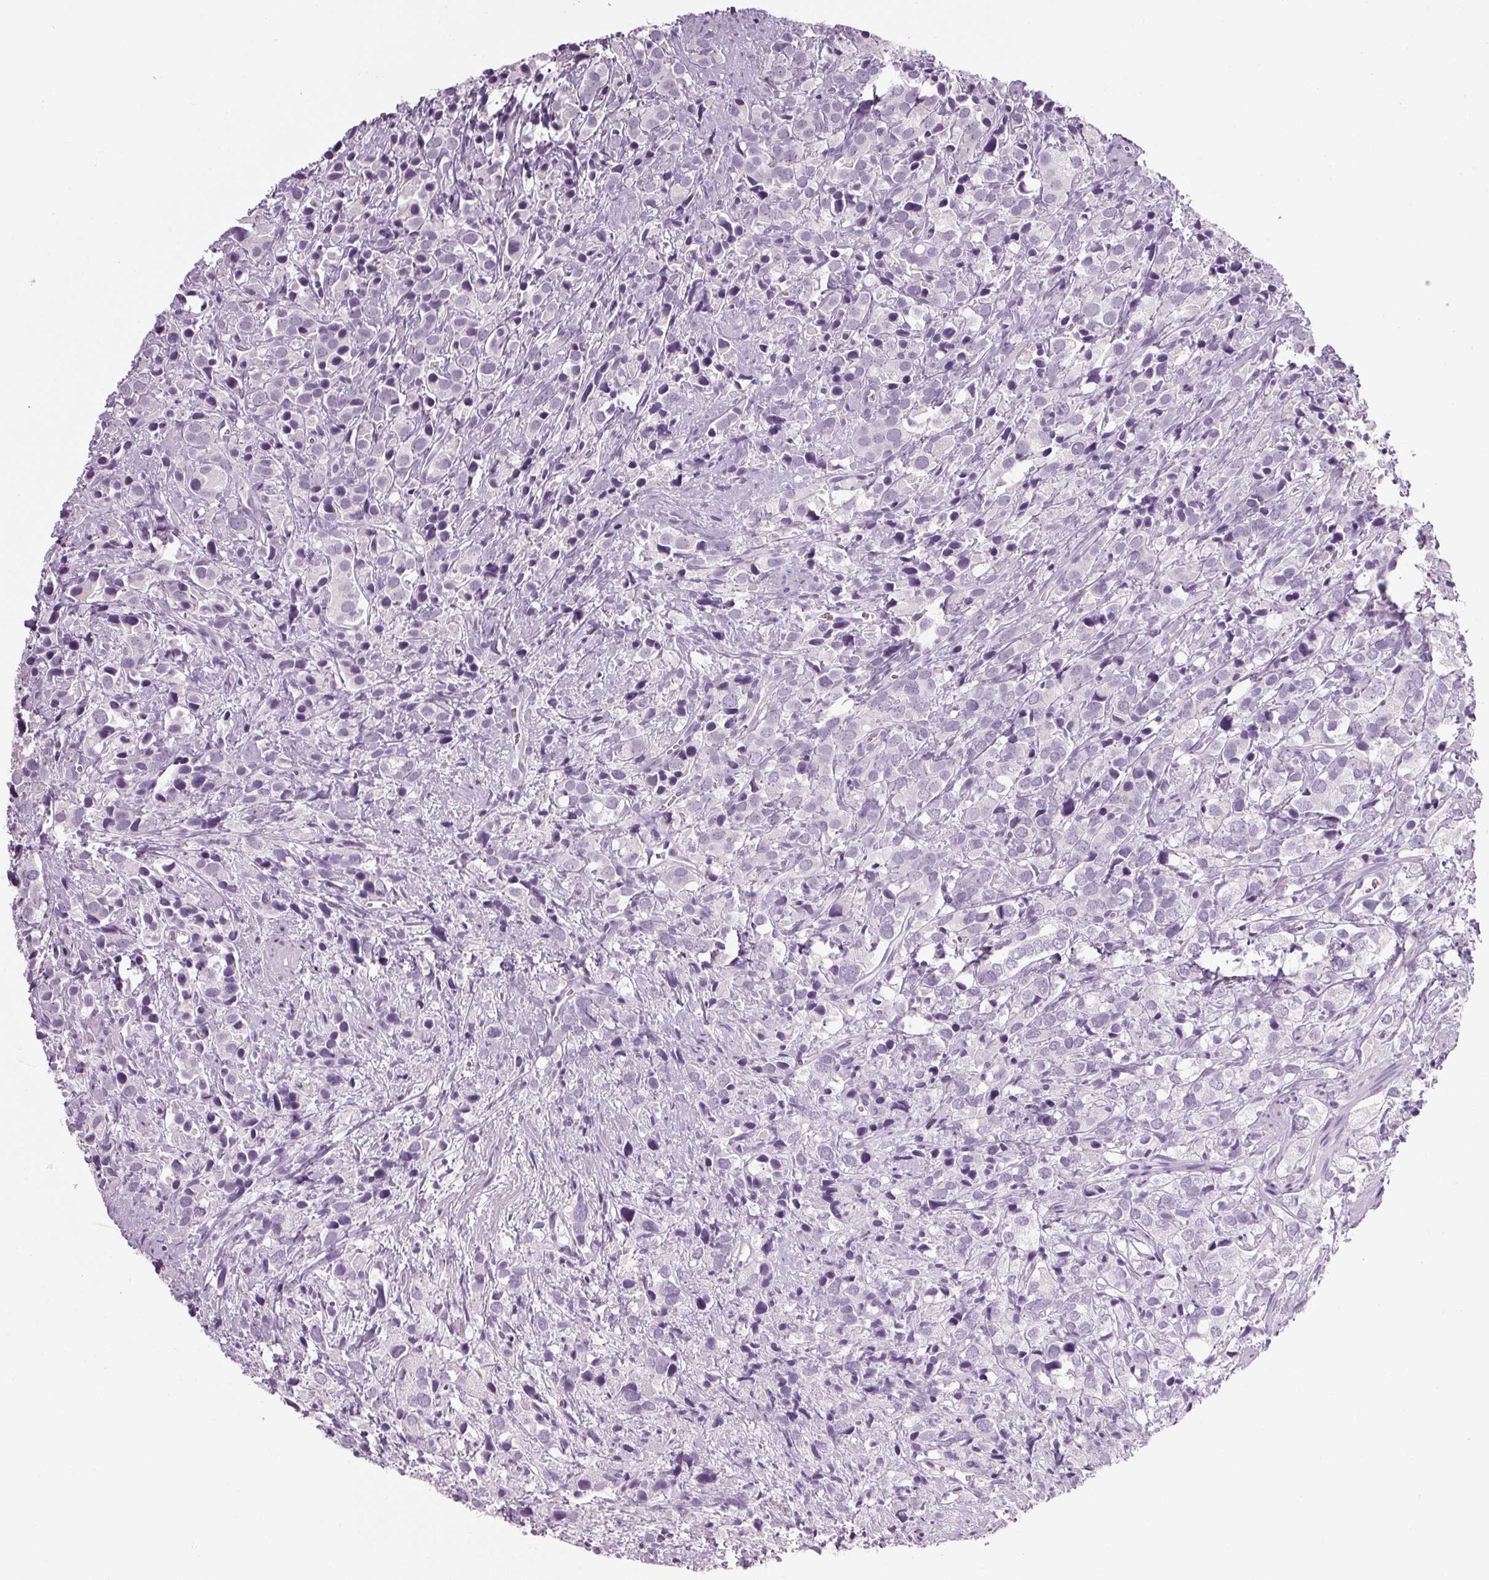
{"staining": {"intensity": "negative", "quantity": "none", "location": "none"}, "tissue": "prostate cancer", "cell_type": "Tumor cells", "image_type": "cancer", "snomed": [{"axis": "morphology", "description": "Adenocarcinoma, High grade"}, {"axis": "topography", "description": "Prostate"}], "caption": "This is an immunohistochemistry photomicrograph of prostate cancer (adenocarcinoma (high-grade)). There is no positivity in tumor cells.", "gene": "PPP1R1A", "patient": {"sex": "male", "age": 86}}